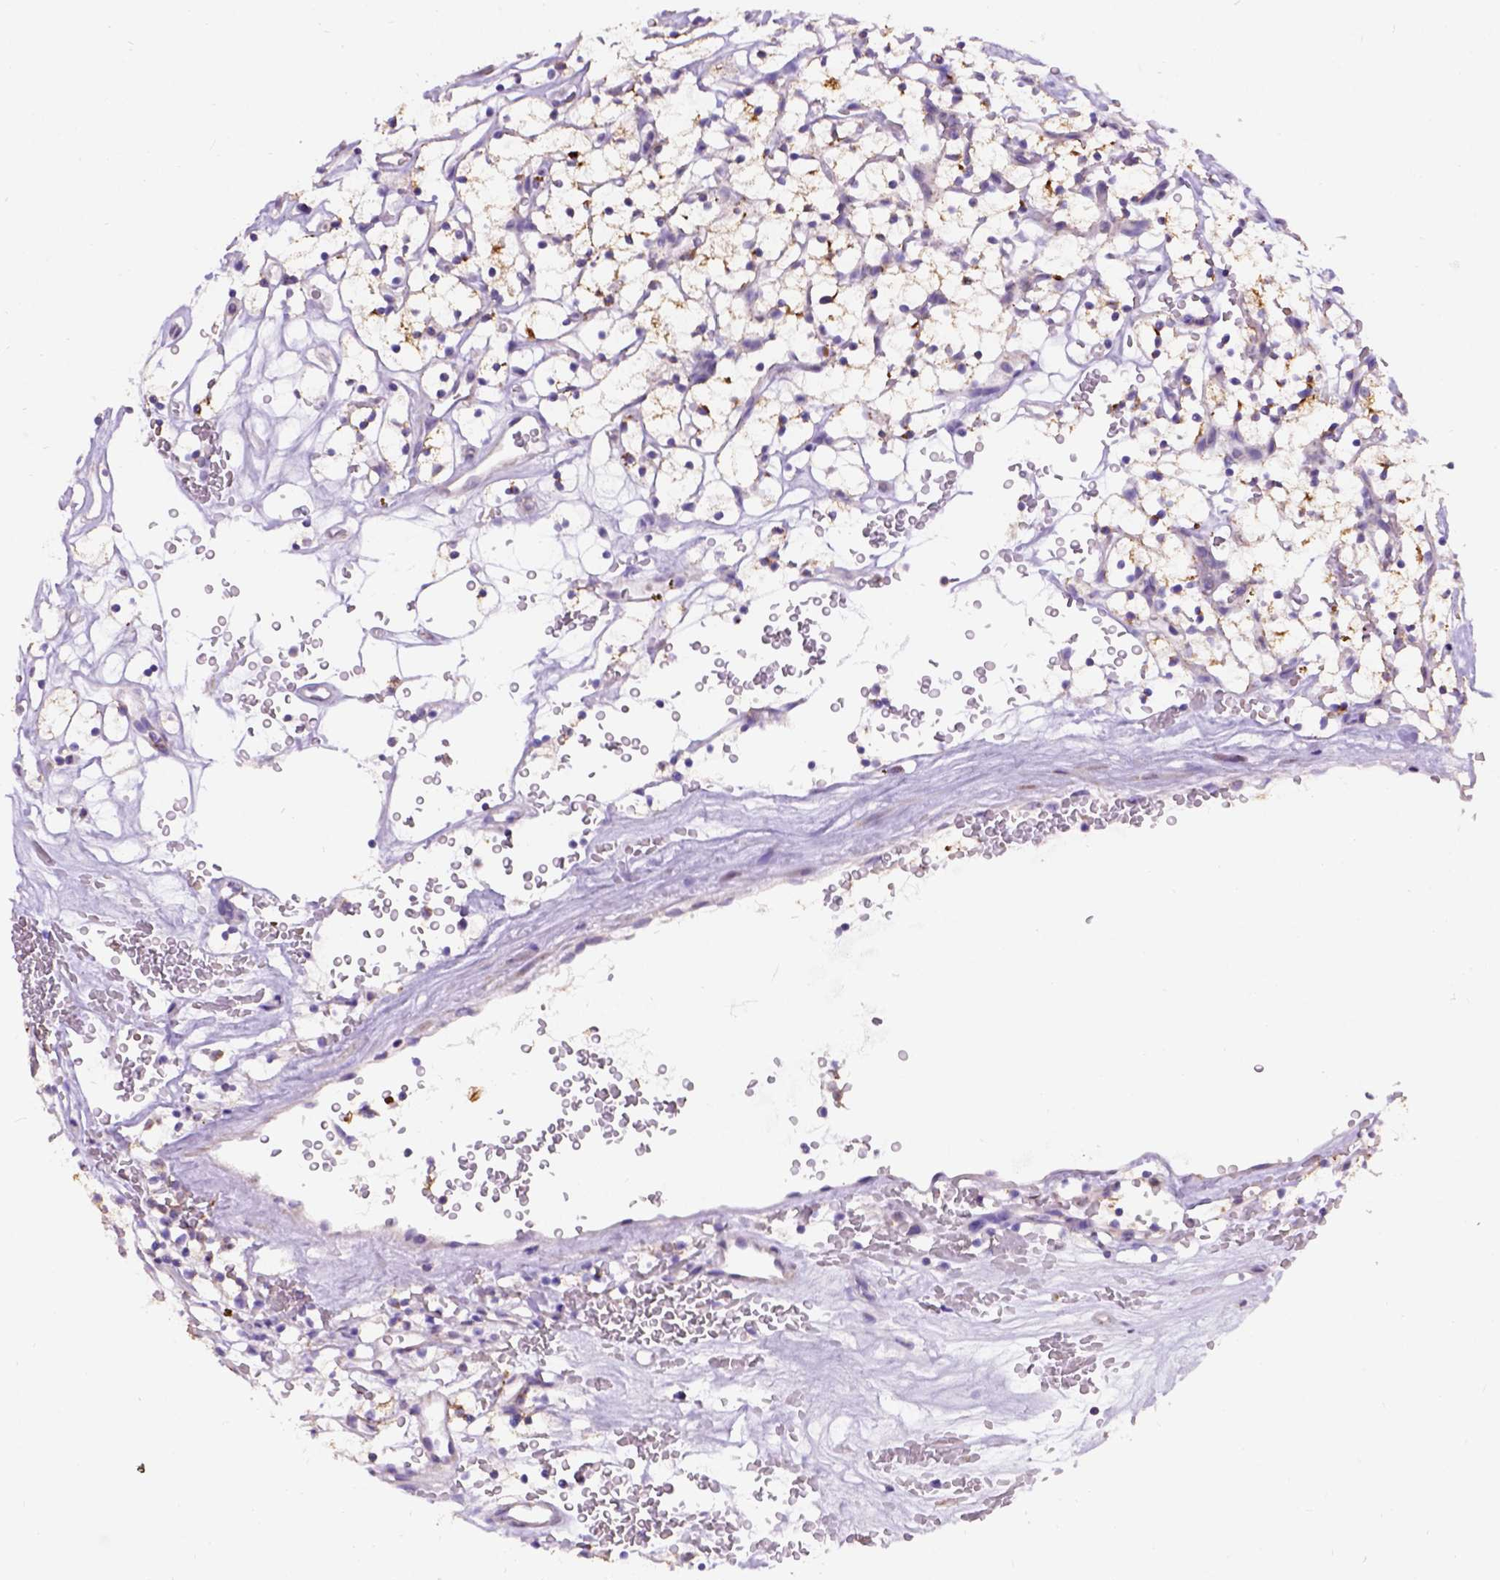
{"staining": {"intensity": "moderate", "quantity": ">75%", "location": "cytoplasmic/membranous"}, "tissue": "renal cancer", "cell_type": "Tumor cells", "image_type": "cancer", "snomed": [{"axis": "morphology", "description": "Adenocarcinoma, NOS"}, {"axis": "topography", "description": "Kidney"}], "caption": "Tumor cells reveal medium levels of moderate cytoplasmic/membranous staining in approximately >75% of cells in renal adenocarcinoma. Nuclei are stained in blue.", "gene": "L2HGDH", "patient": {"sex": "female", "age": 64}}